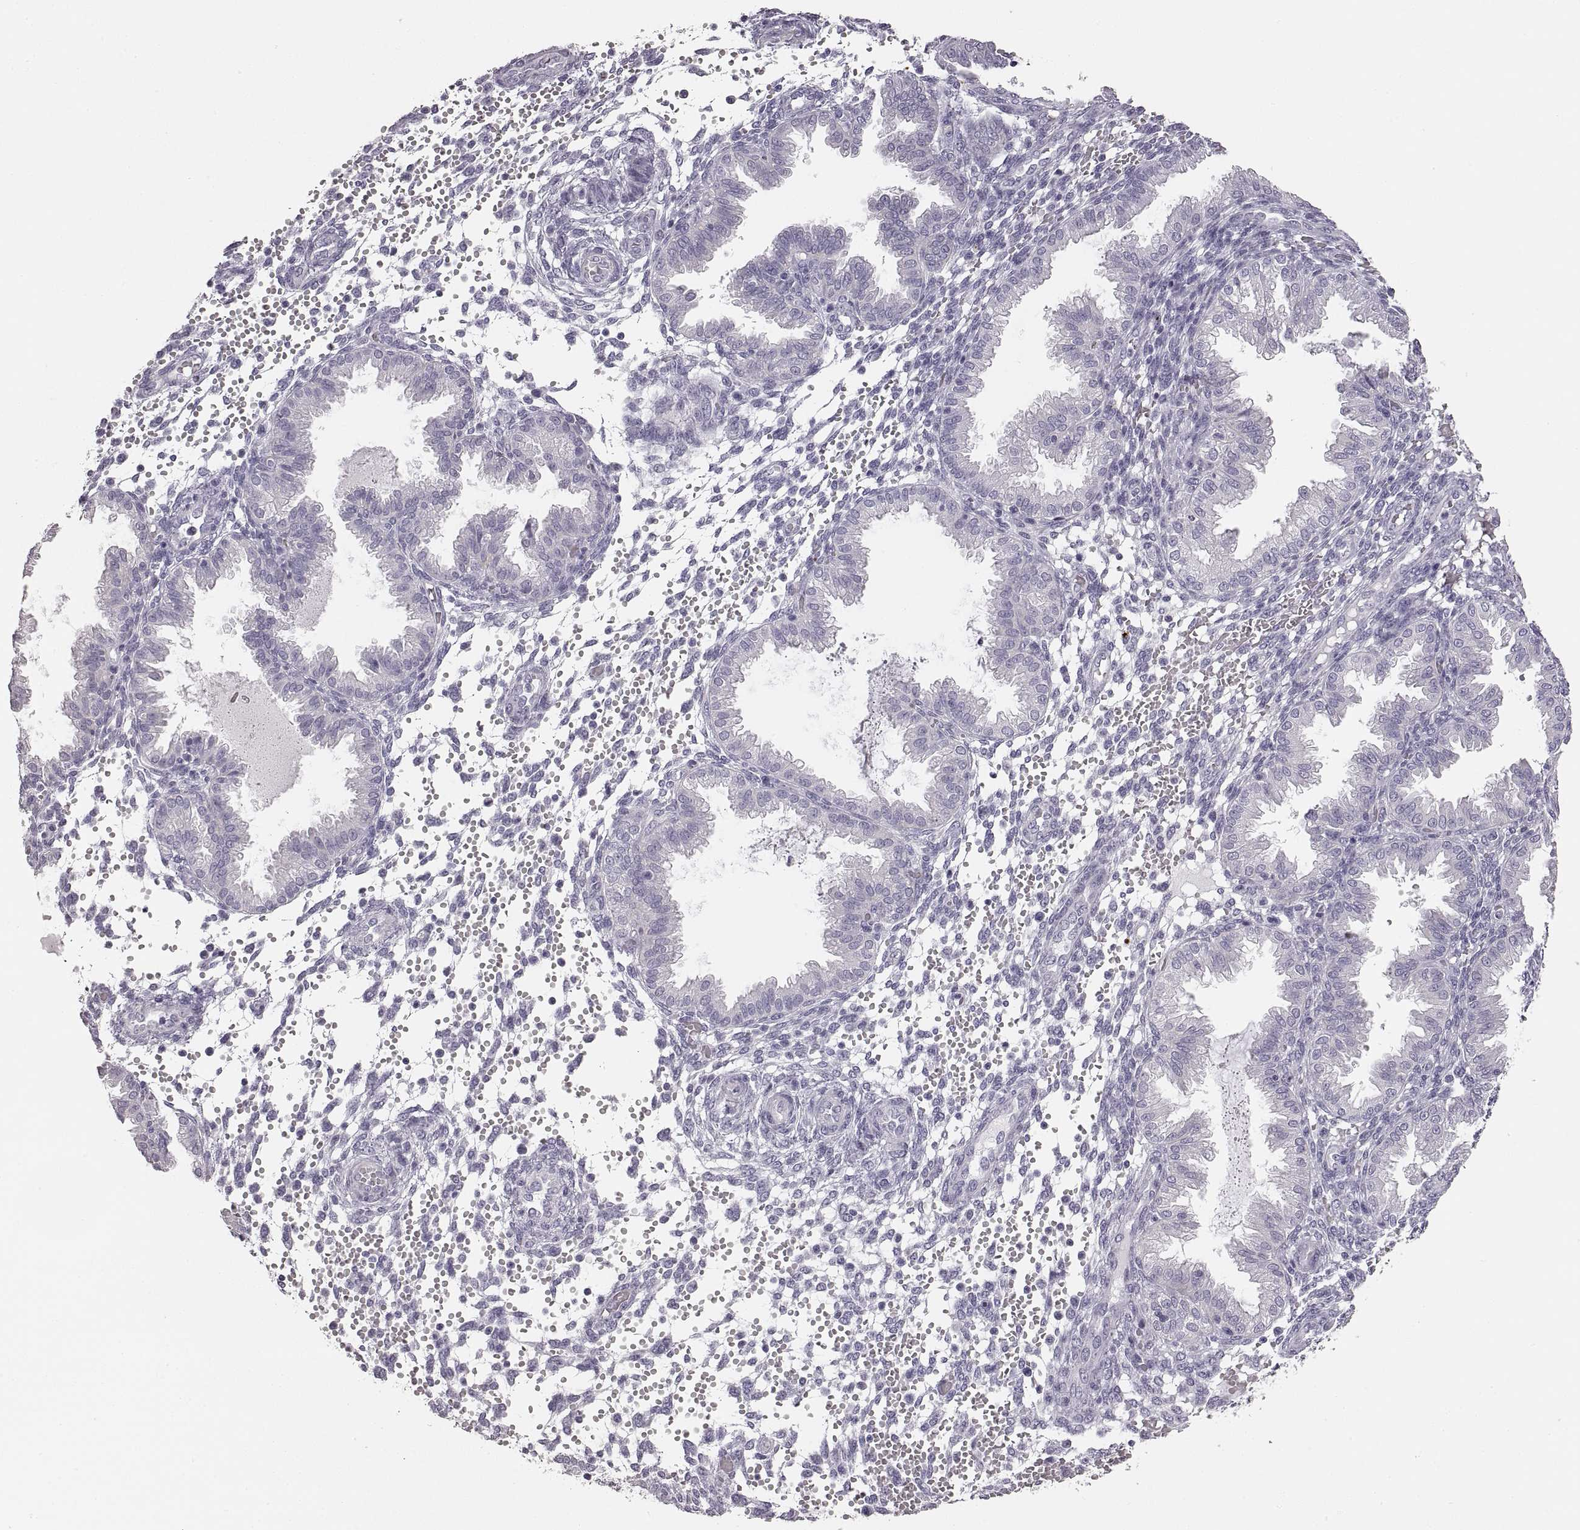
{"staining": {"intensity": "negative", "quantity": "none", "location": "none"}, "tissue": "endometrium", "cell_type": "Cells in endometrial stroma", "image_type": "normal", "snomed": [{"axis": "morphology", "description": "Normal tissue, NOS"}, {"axis": "topography", "description": "Endometrium"}], "caption": "An image of endometrium stained for a protein shows no brown staining in cells in endometrial stroma.", "gene": "RDH13", "patient": {"sex": "female", "age": 33}}